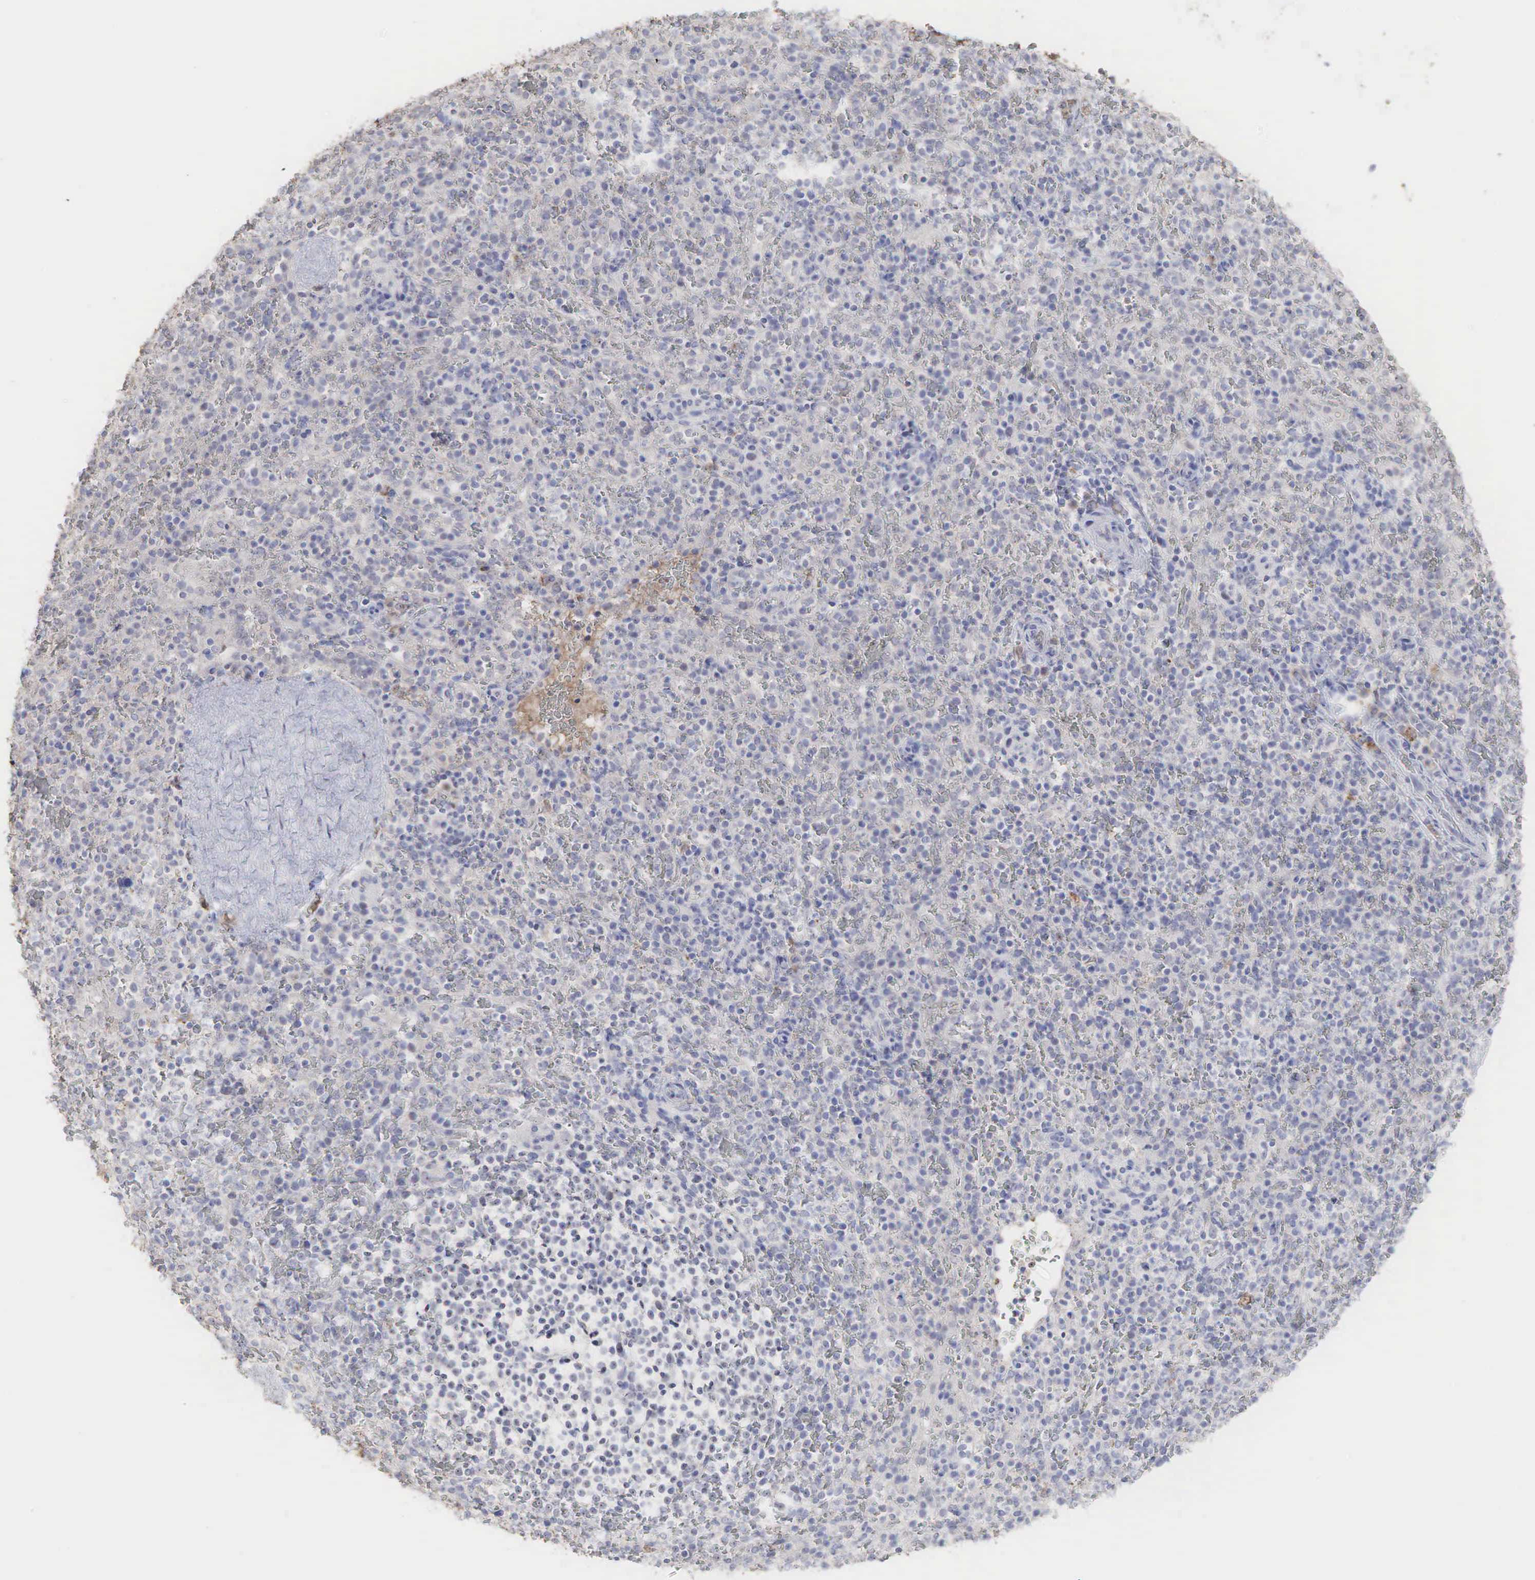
{"staining": {"intensity": "weak", "quantity": "<25%", "location": "cytoplasmic/membranous,nuclear"}, "tissue": "spleen", "cell_type": "Cells in red pulp", "image_type": "normal", "snomed": [{"axis": "morphology", "description": "Normal tissue, NOS"}, {"axis": "topography", "description": "Spleen"}], "caption": "Immunohistochemical staining of normal human spleen shows no significant staining in cells in red pulp. (Brightfield microscopy of DAB (3,3'-diaminobenzidine) IHC at high magnification).", "gene": "DKC1", "patient": {"sex": "female", "age": 21}}